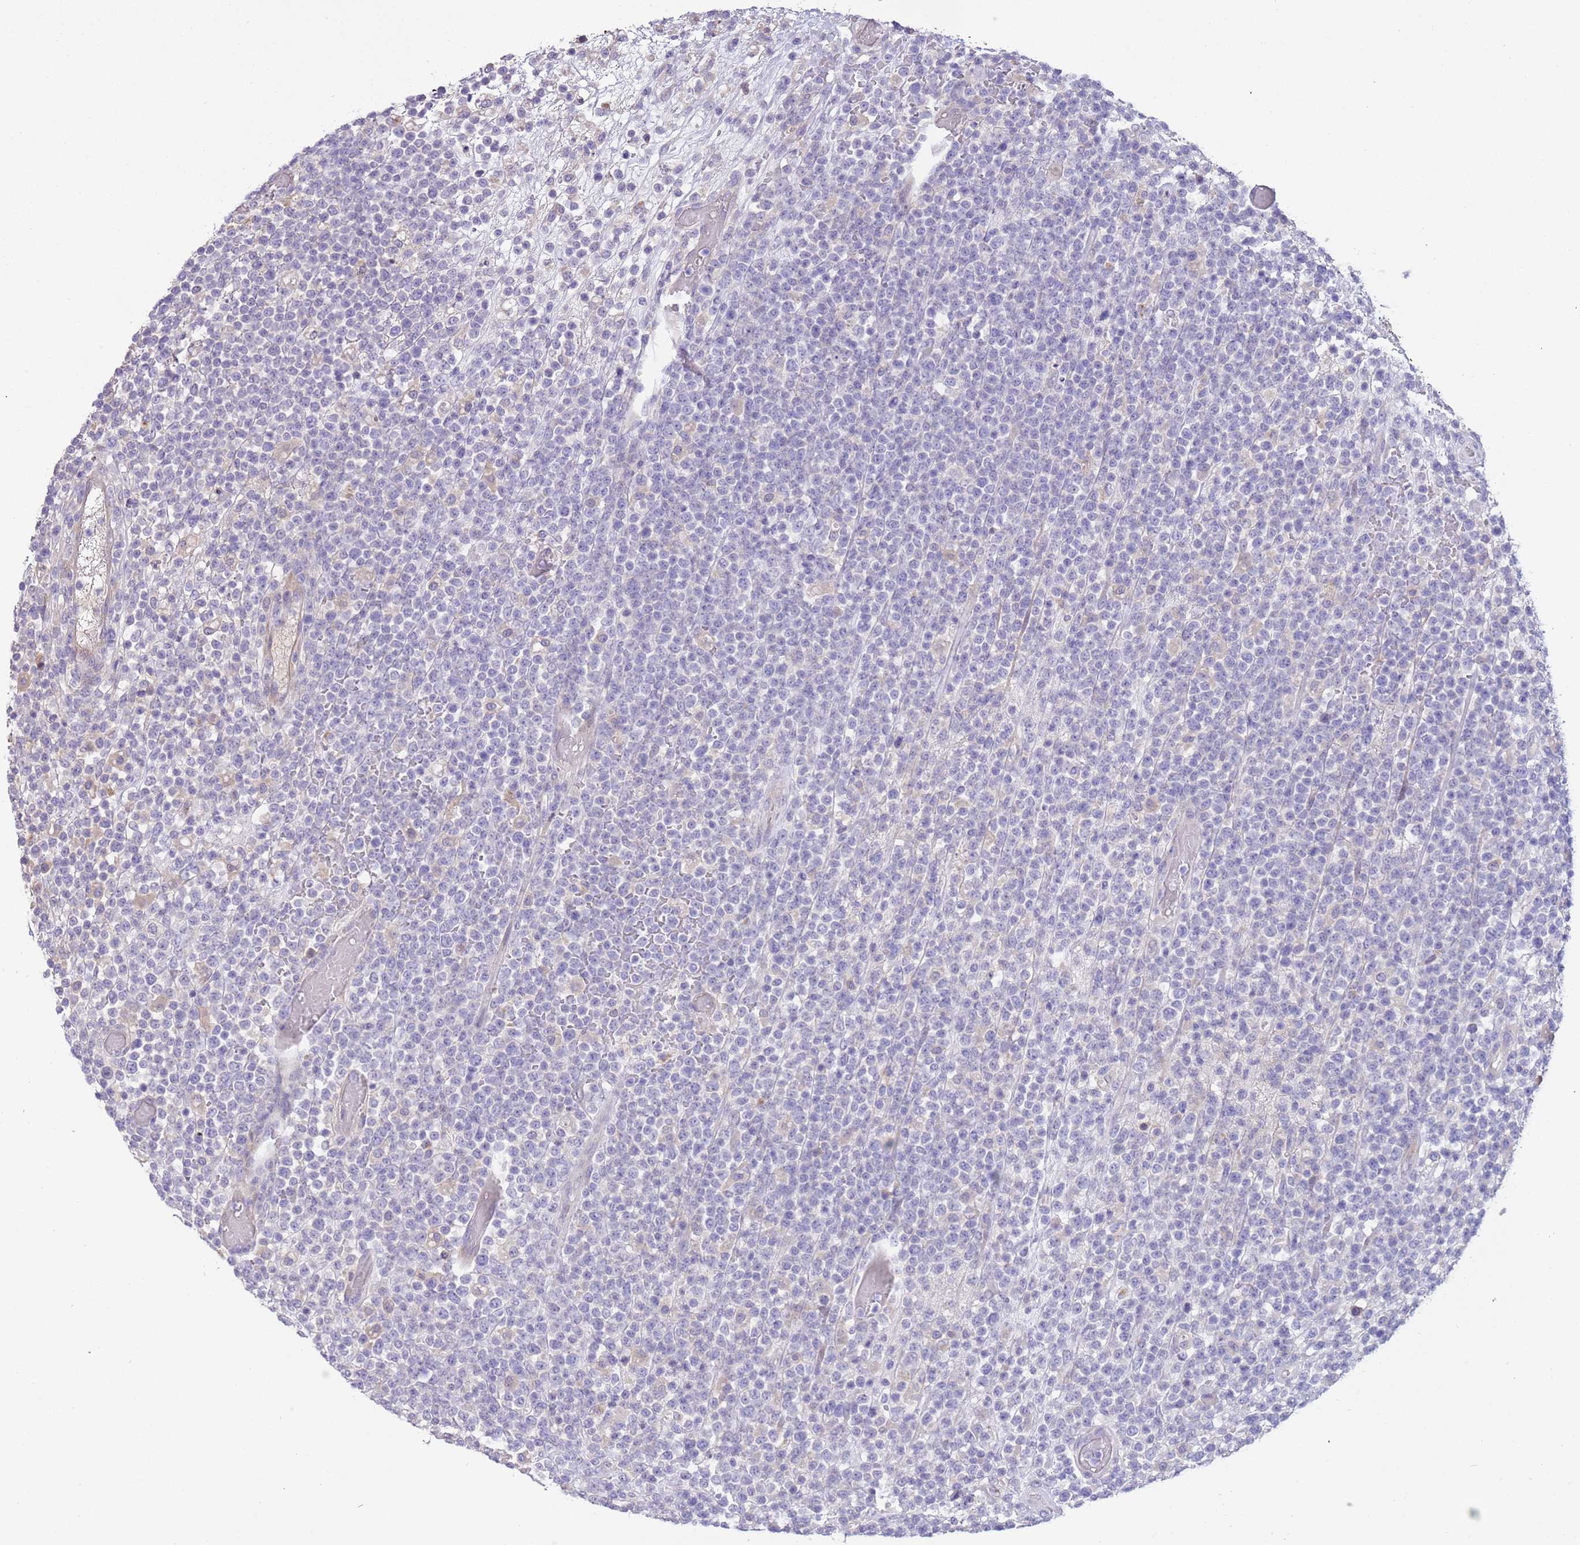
{"staining": {"intensity": "negative", "quantity": "none", "location": "none"}, "tissue": "lymphoma", "cell_type": "Tumor cells", "image_type": "cancer", "snomed": [{"axis": "morphology", "description": "Malignant lymphoma, non-Hodgkin's type, High grade"}, {"axis": "topography", "description": "Colon"}], "caption": "Micrograph shows no significant protein expression in tumor cells of lymphoma. (DAB (3,3'-diaminobenzidine) IHC with hematoxylin counter stain).", "gene": "CABYR", "patient": {"sex": "female", "age": 53}}